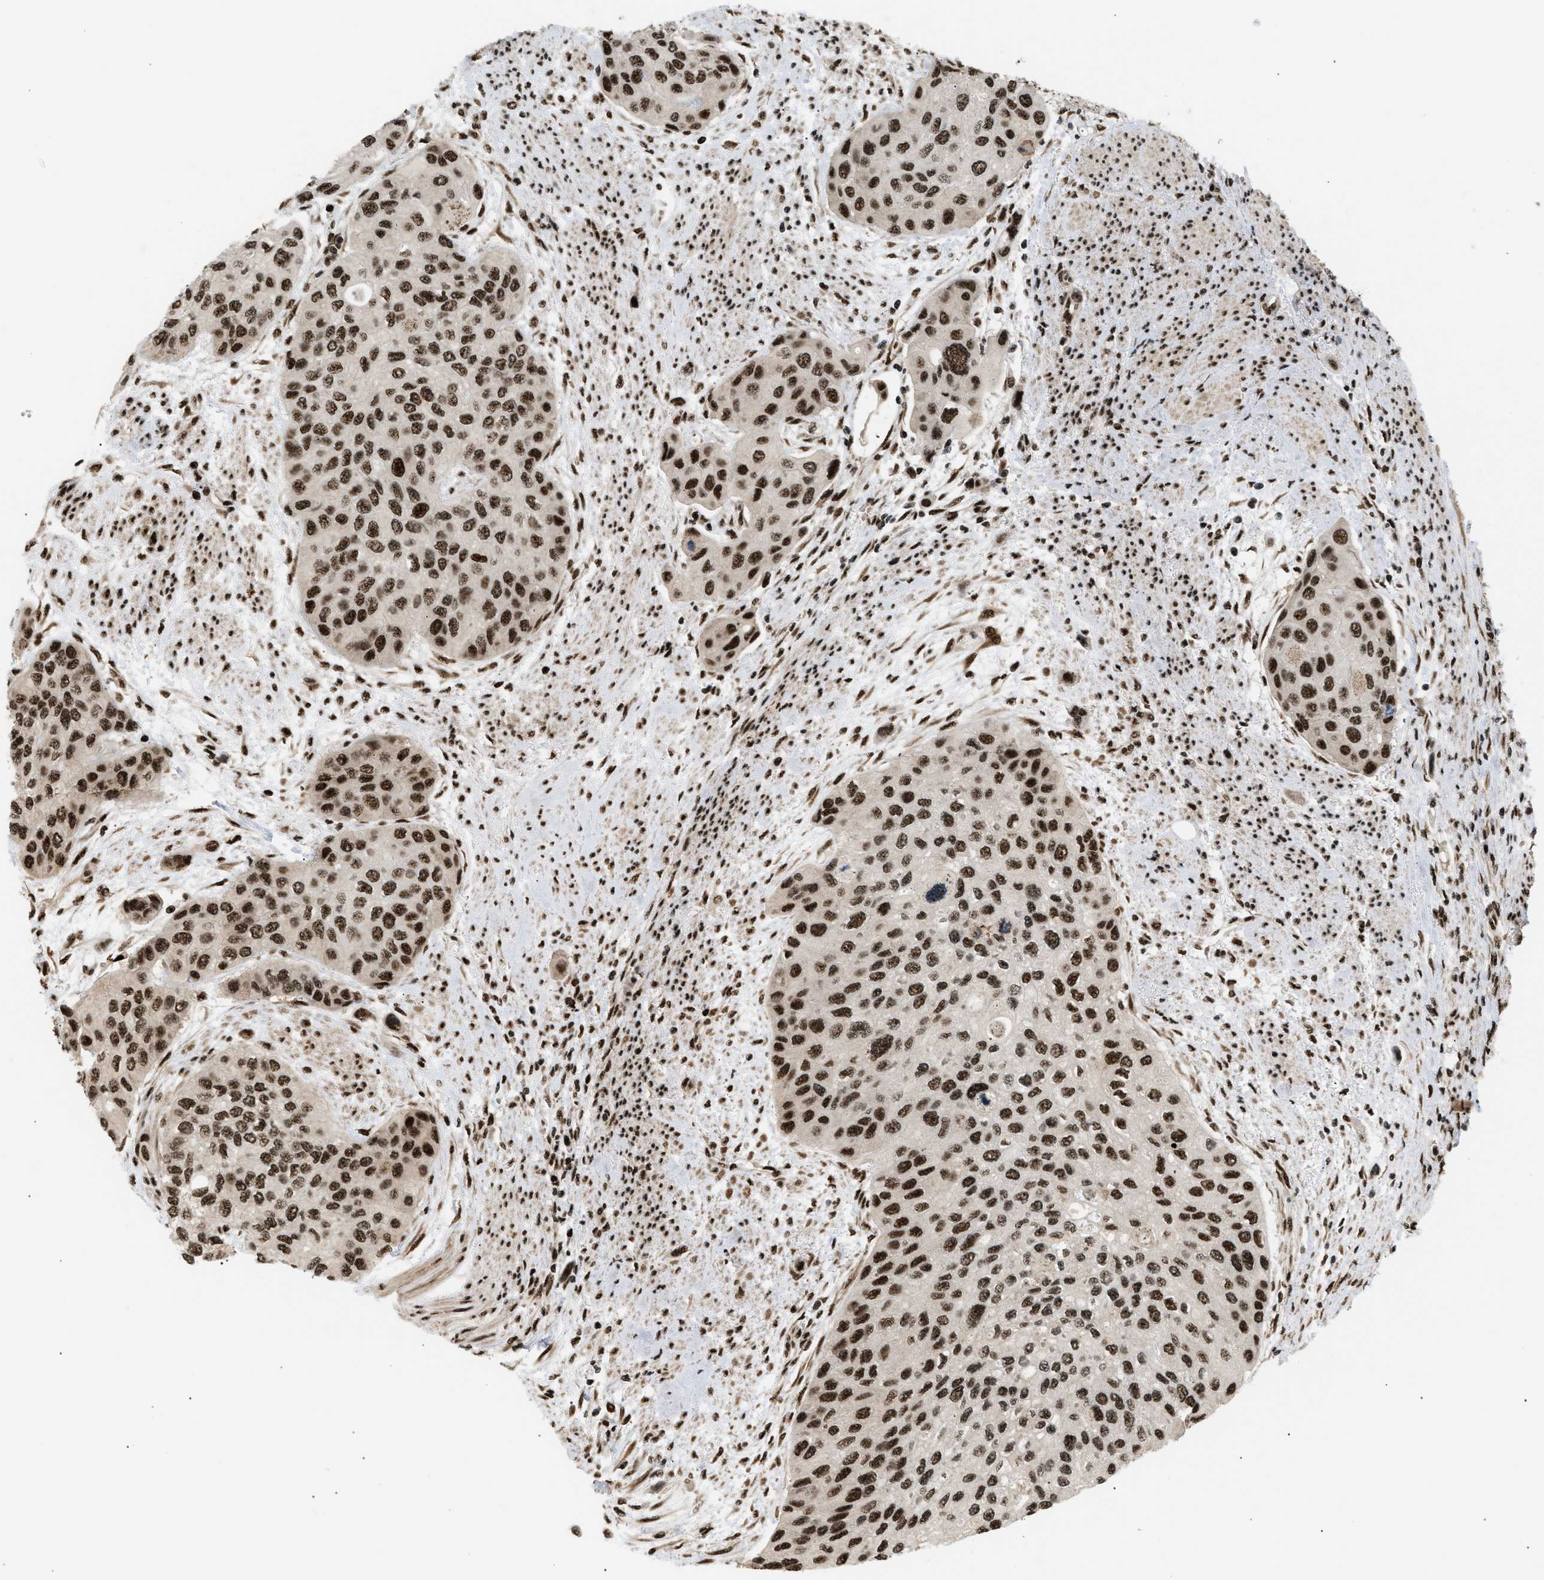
{"staining": {"intensity": "strong", "quantity": ">75%", "location": "nuclear"}, "tissue": "urothelial cancer", "cell_type": "Tumor cells", "image_type": "cancer", "snomed": [{"axis": "morphology", "description": "Urothelial carcinoma, High grade"}, {"axis": "topography", "description": "Urinary bladder"}], "caption": "This is an image of IHC staining of urothelial cancer, which shows strong expression in the nuclear of tumor cells.", "gene": "RBM5", "patient": {"sex": "female", "age": 56}}